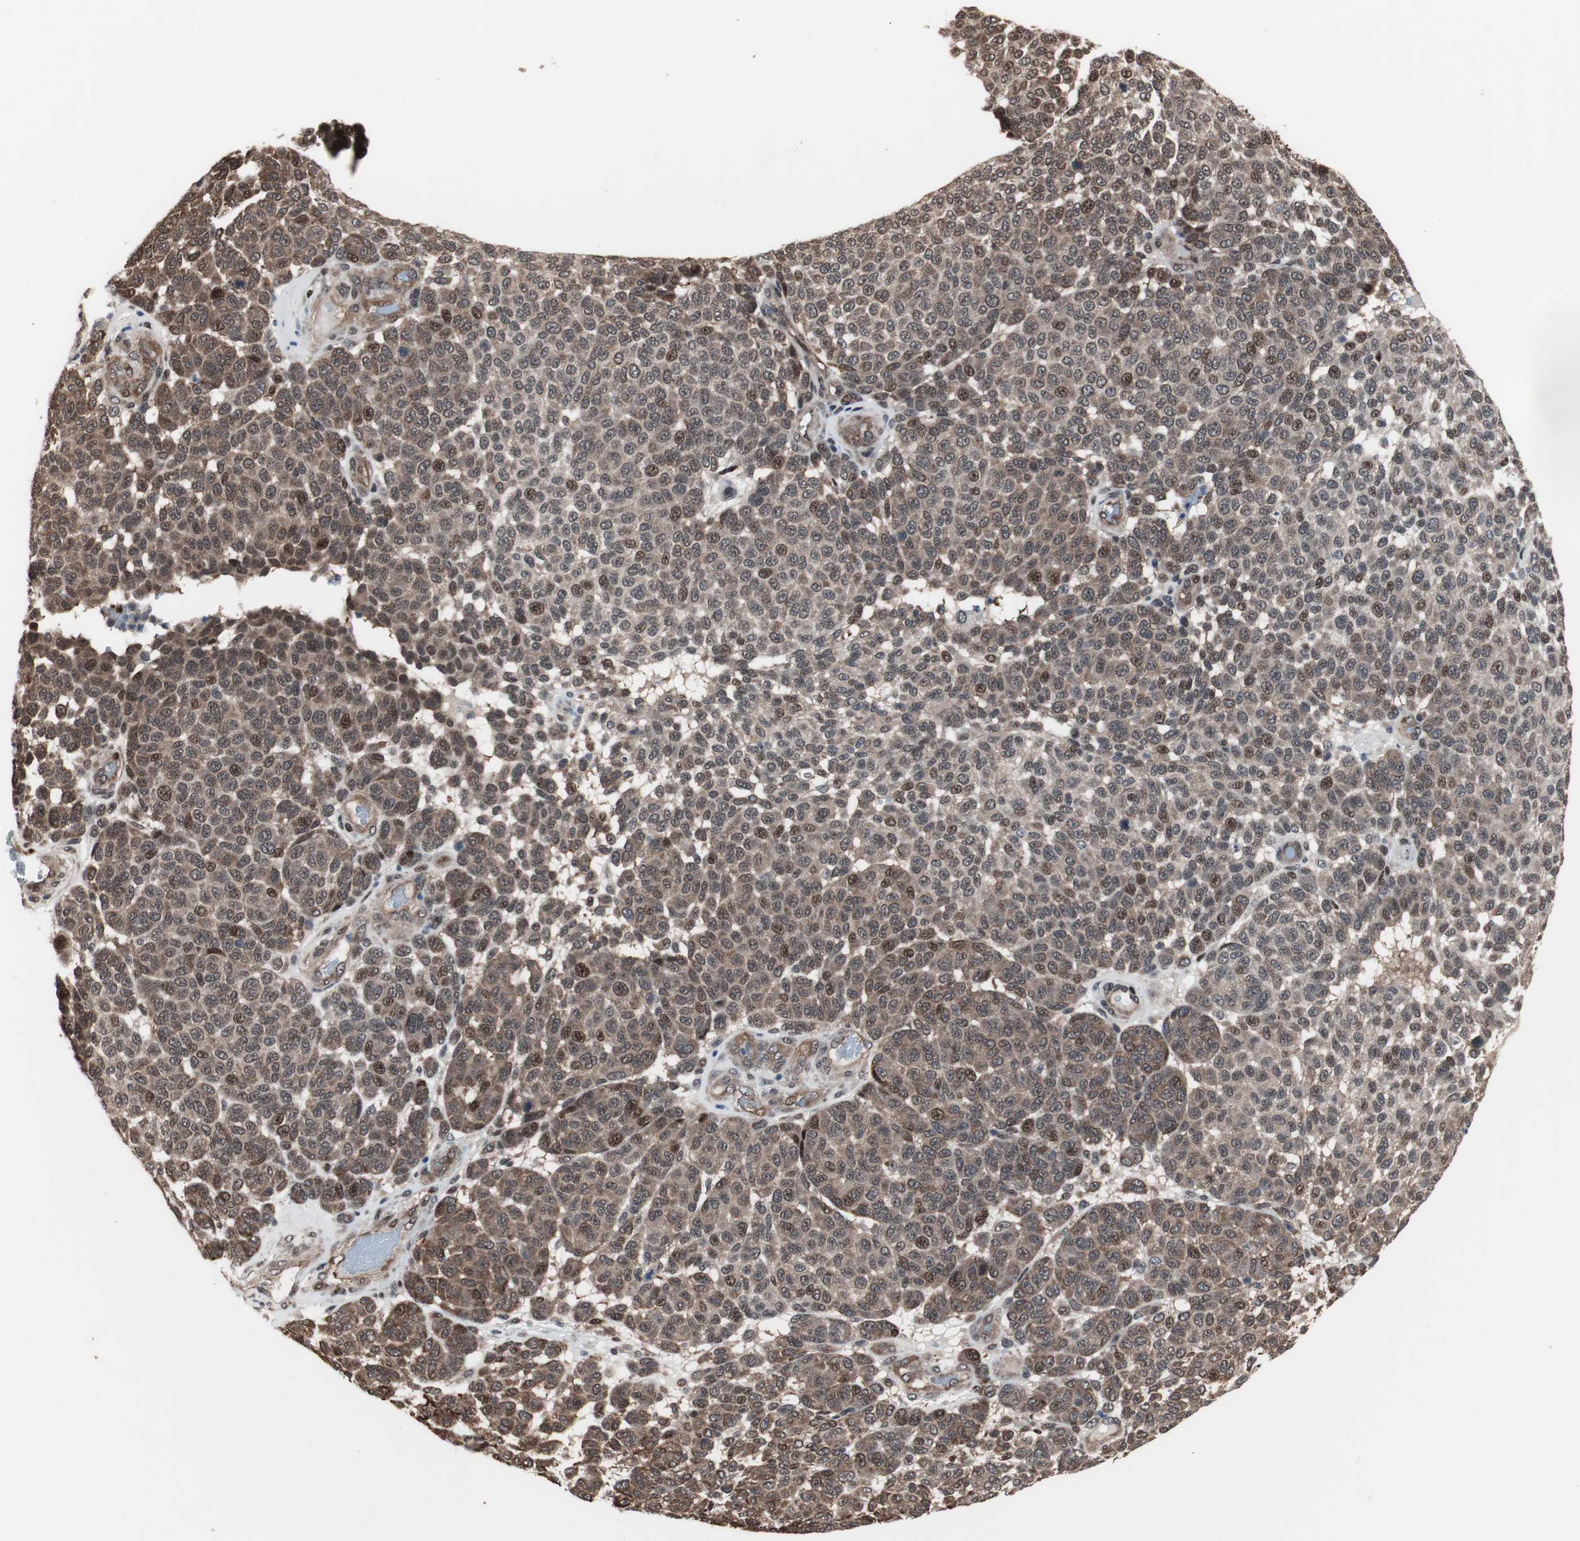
{"staining": {"intensity": "moderate", "quantity": "25%-75%", "location": "cytoplasmic/membranous,nuclear"}, "tissue": "melanoma", "cell_type": "Tumor cells", "image_type": "cancer", "snomed": [{"axis": "morphology", "description": "Malignant melanoma, NOS"}, {"axis": "topography", "description": "Skin"}], "caption": "A brown stain shows moderate cytoplasmic/membranous and nuclear expression of a protein in human malignant melanoma tumor cells.", "gene": "POGZ", "patient": {"sex": "male", "age": 59}}